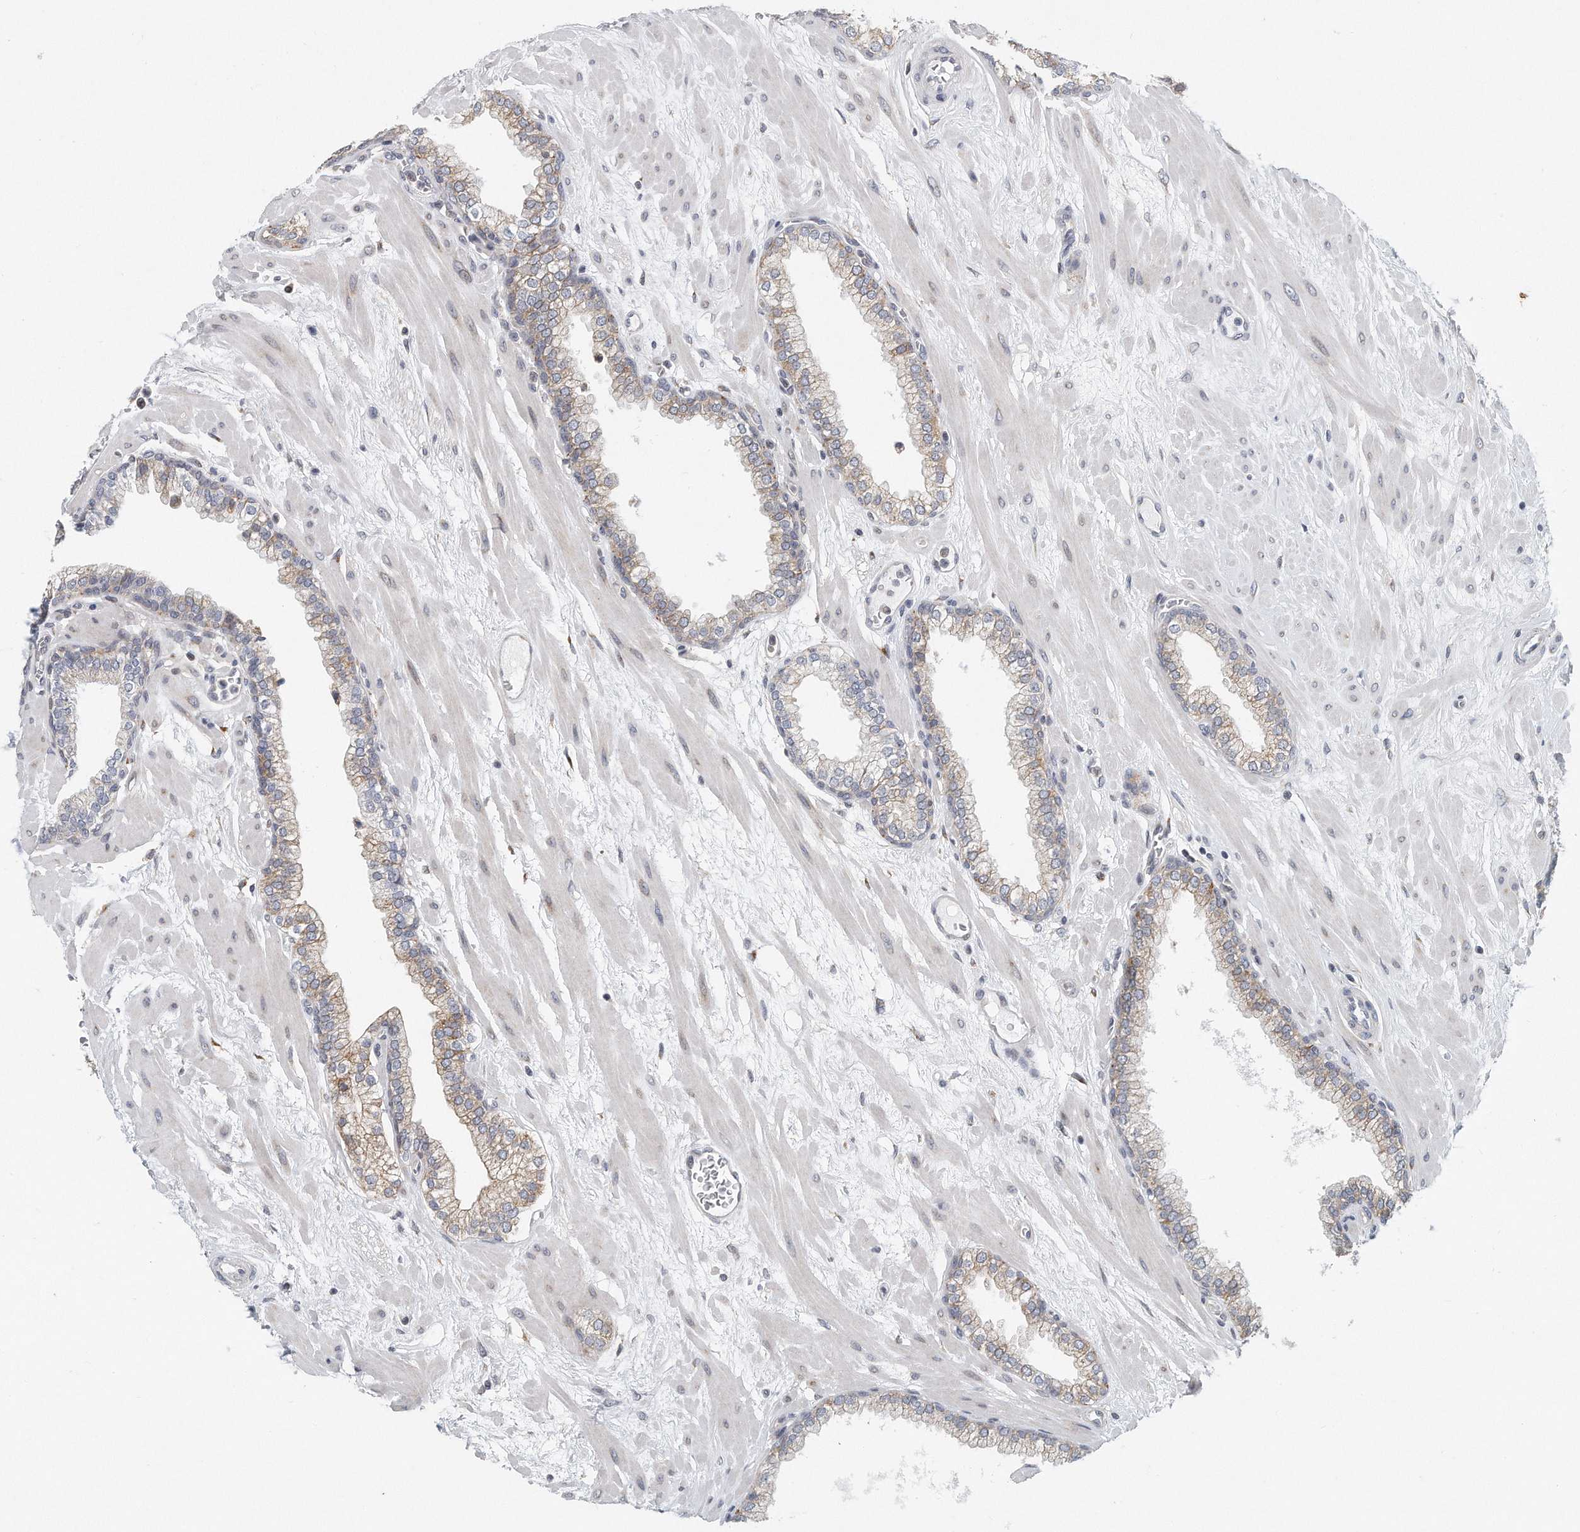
{"staining": {"intensity": "moderate", "quantity": "25%-75%", "location": "cytoplasmic/membranous"}, "tissue": "prostate", "cell_type": "Glandular cells", "image_type": "normal", "snomed": [{"axis": "morphology", "description": "Normal tissue, NOS"}, {"axis": "morphology", "description": "Urothelial carcinoma, Low grade"}, {"axis": "topography", "description": "Urinary bladder"}, {"axis": "topography", "description": "Prostate"}], "caption": "Protein staining of unremarkable prostate displays moderate cytoplasmic/membranous positivity in about 25%-75% of glandular cells. (IHC, brightfield microscopy, high magnification).", "gene": "VLDLR", "patient": {"sex": "male", "age": 60}}